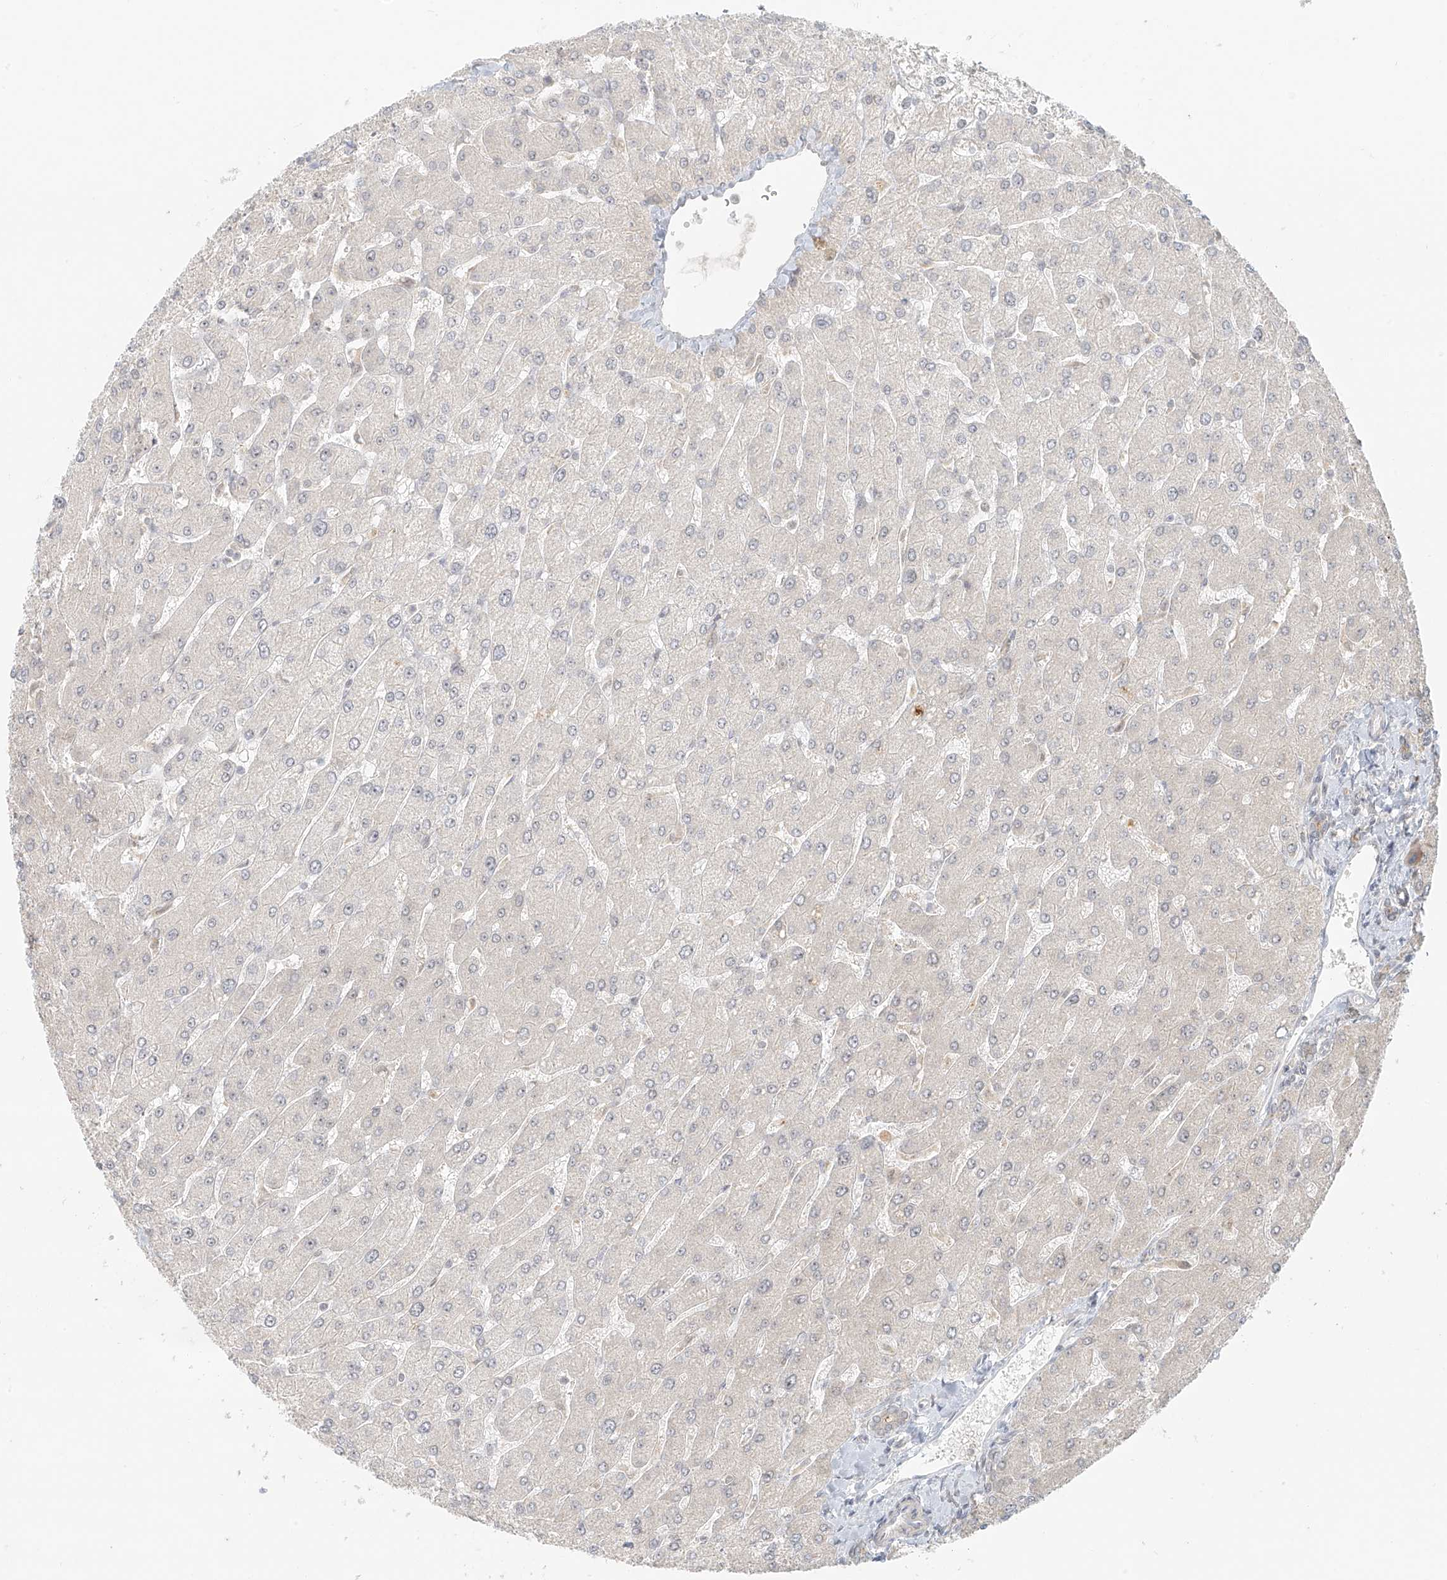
{"staining": {"intensity": "weak", "quantity": "25%-75%", "location": "cytoplasmic/membranous"}, "tissue": "liver", "cell_type": "Cholangiocytes", "image_type": "normal", "snomed": [{"axis": "morphology", "description": "Normal tissue, NOS"}, {"axis": "topography", "description": "Liver"}], "caption": "Liver was stained to show a protein in brown. There is low levels of weak cytoplasmic/membranous expression in about 25%-75% of cholangiocytes. (DAB (3,3'-diaminobenzidine) IHC, brown staining for protein, blue staining for nuclei).", "gene": "MIPEP", "patient": {"sex": "male", "age": 55}}